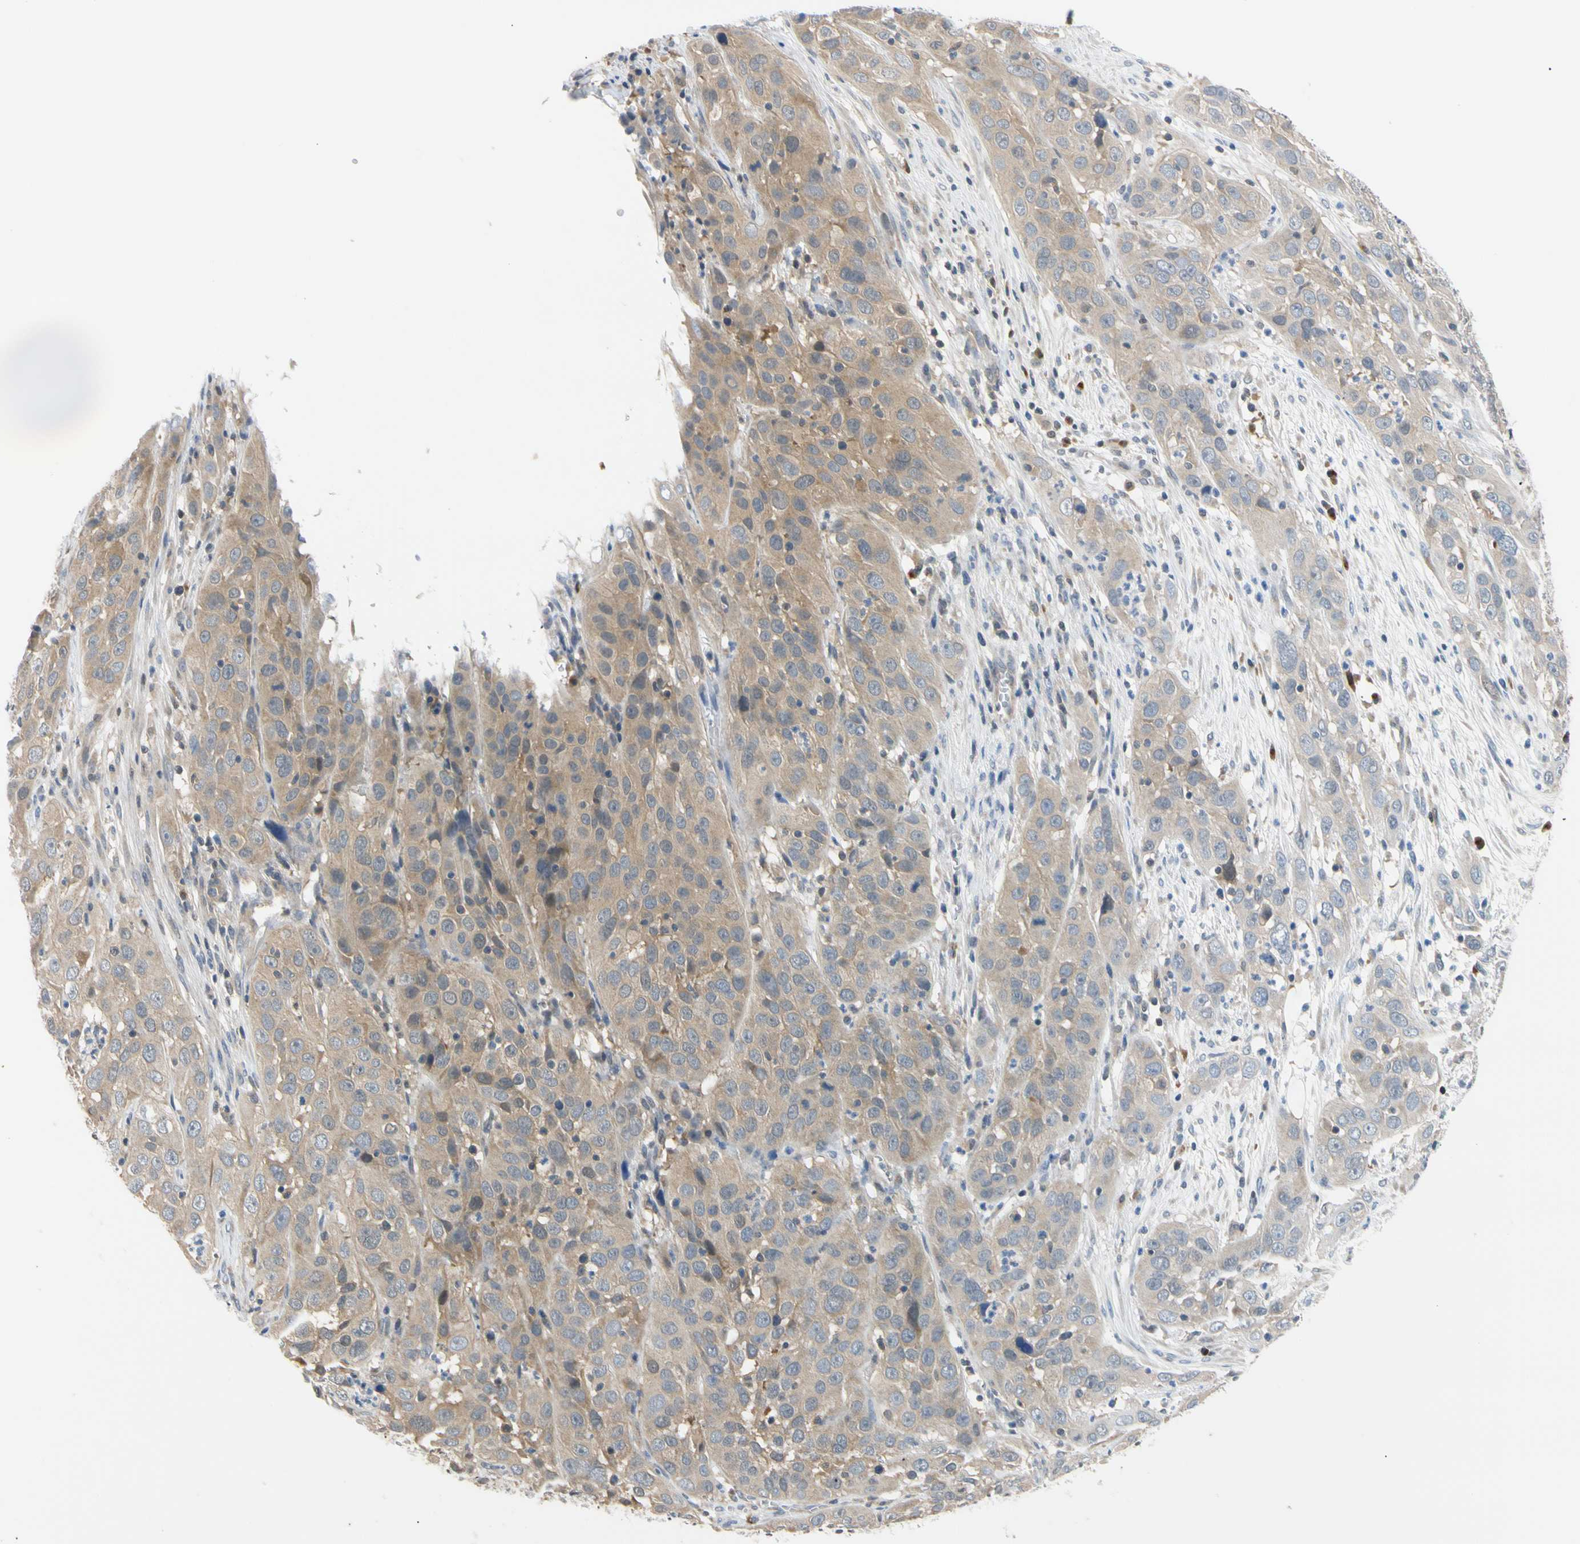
{"staining": {"intensity": "weak", "quantity": ">75%", "location": "cytoplasmic/membranous"}, "tissue": "cervical cancer", "cell_type": "Tumor cells", "image_type": "cancer", "snomed": [{"axis": "morphology", "description": "Squamous cell carcinoma, NOS"}, {"axis": "topography", "description": "Cervix"}], "caption": "Immunohistochemistry (IHC) image of cervical cancer (squamous cell carcinoma) stained for a protein (brown), which demonstrates low levels of weak cytoplasmic/membranous positivity in about >75% of tumor cells.", "gene": "SEC23B", "patient": {"sex": "female", "age": 32}}